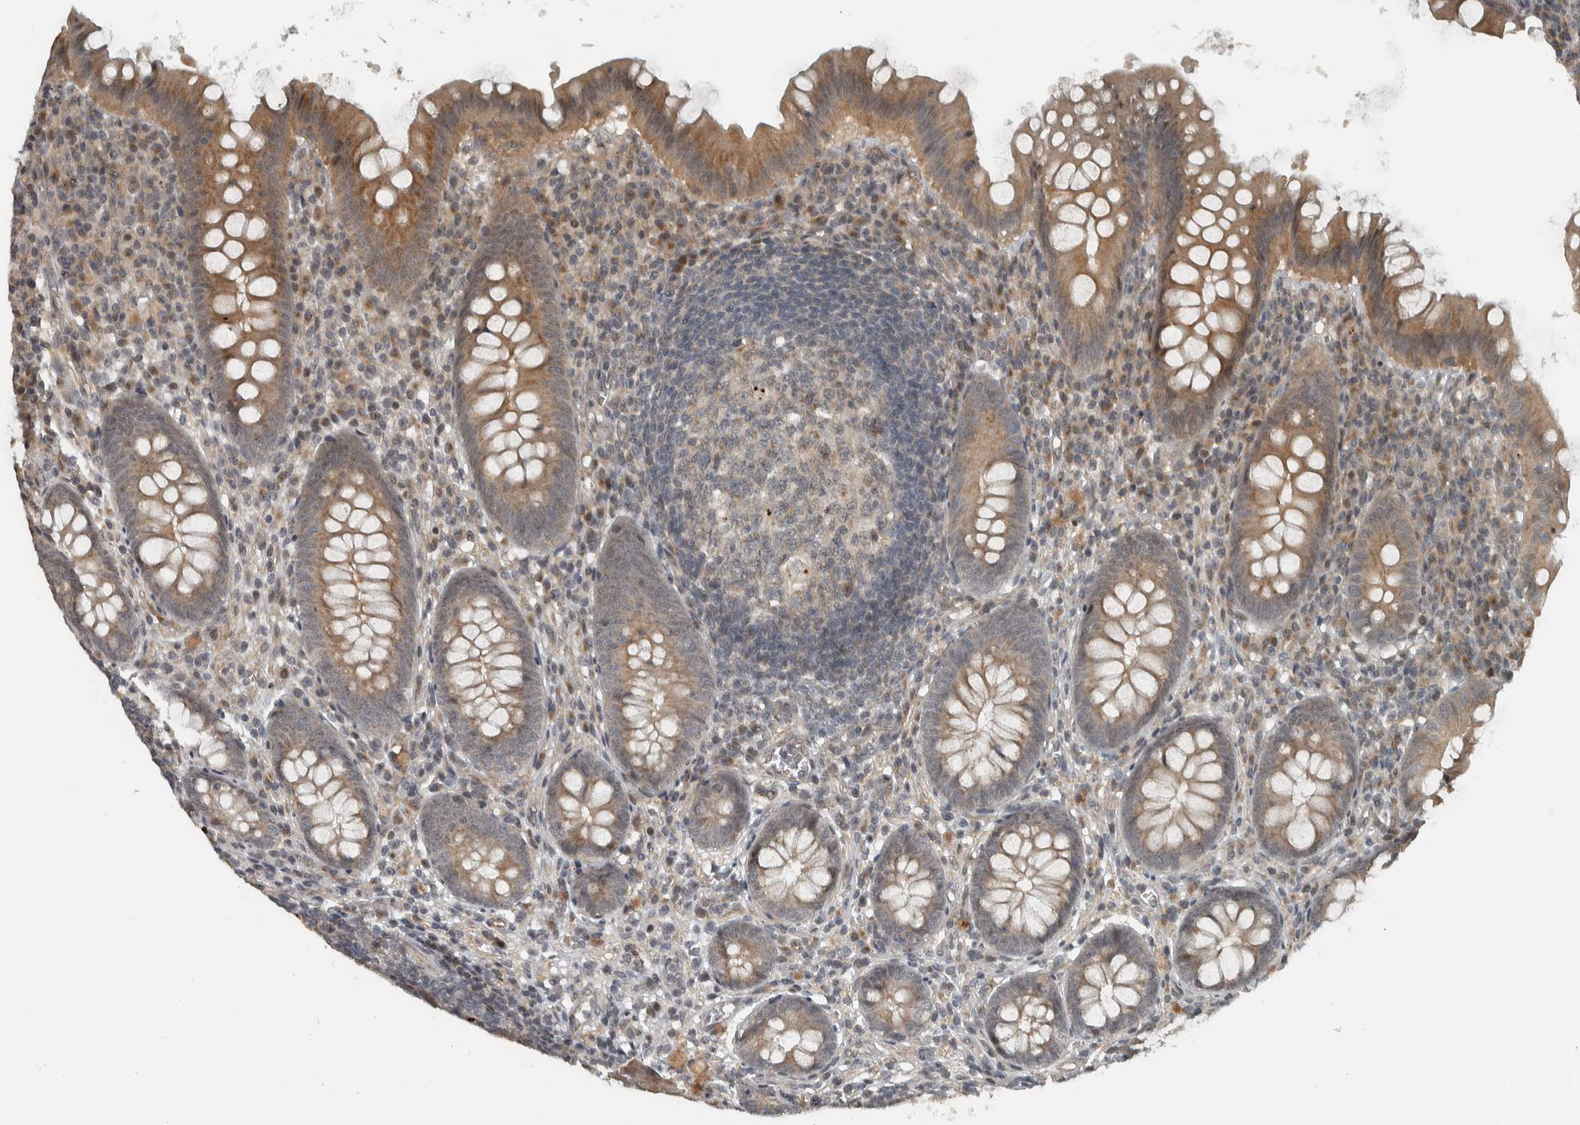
{"staining": {"intensity": "moderate", "quantity": ">75%", "location": "cytoplasmic/membranous"}, "tissue": "appendix", "cell_type": "Glandular cells", "image_type": "normal", "snomed": [{"axis": "morphology", "description": "Normal tissue, NOS"}, {"axis": "topography", "description": "Appendix"}], "caption": "Appendix stained for a protein (brown) exhibits moderate cytoplasmic/membranous positive staining in about >75% of glandular cells.", "gene": "NAPG", "patient": {"sex": "male", "age": 56}}